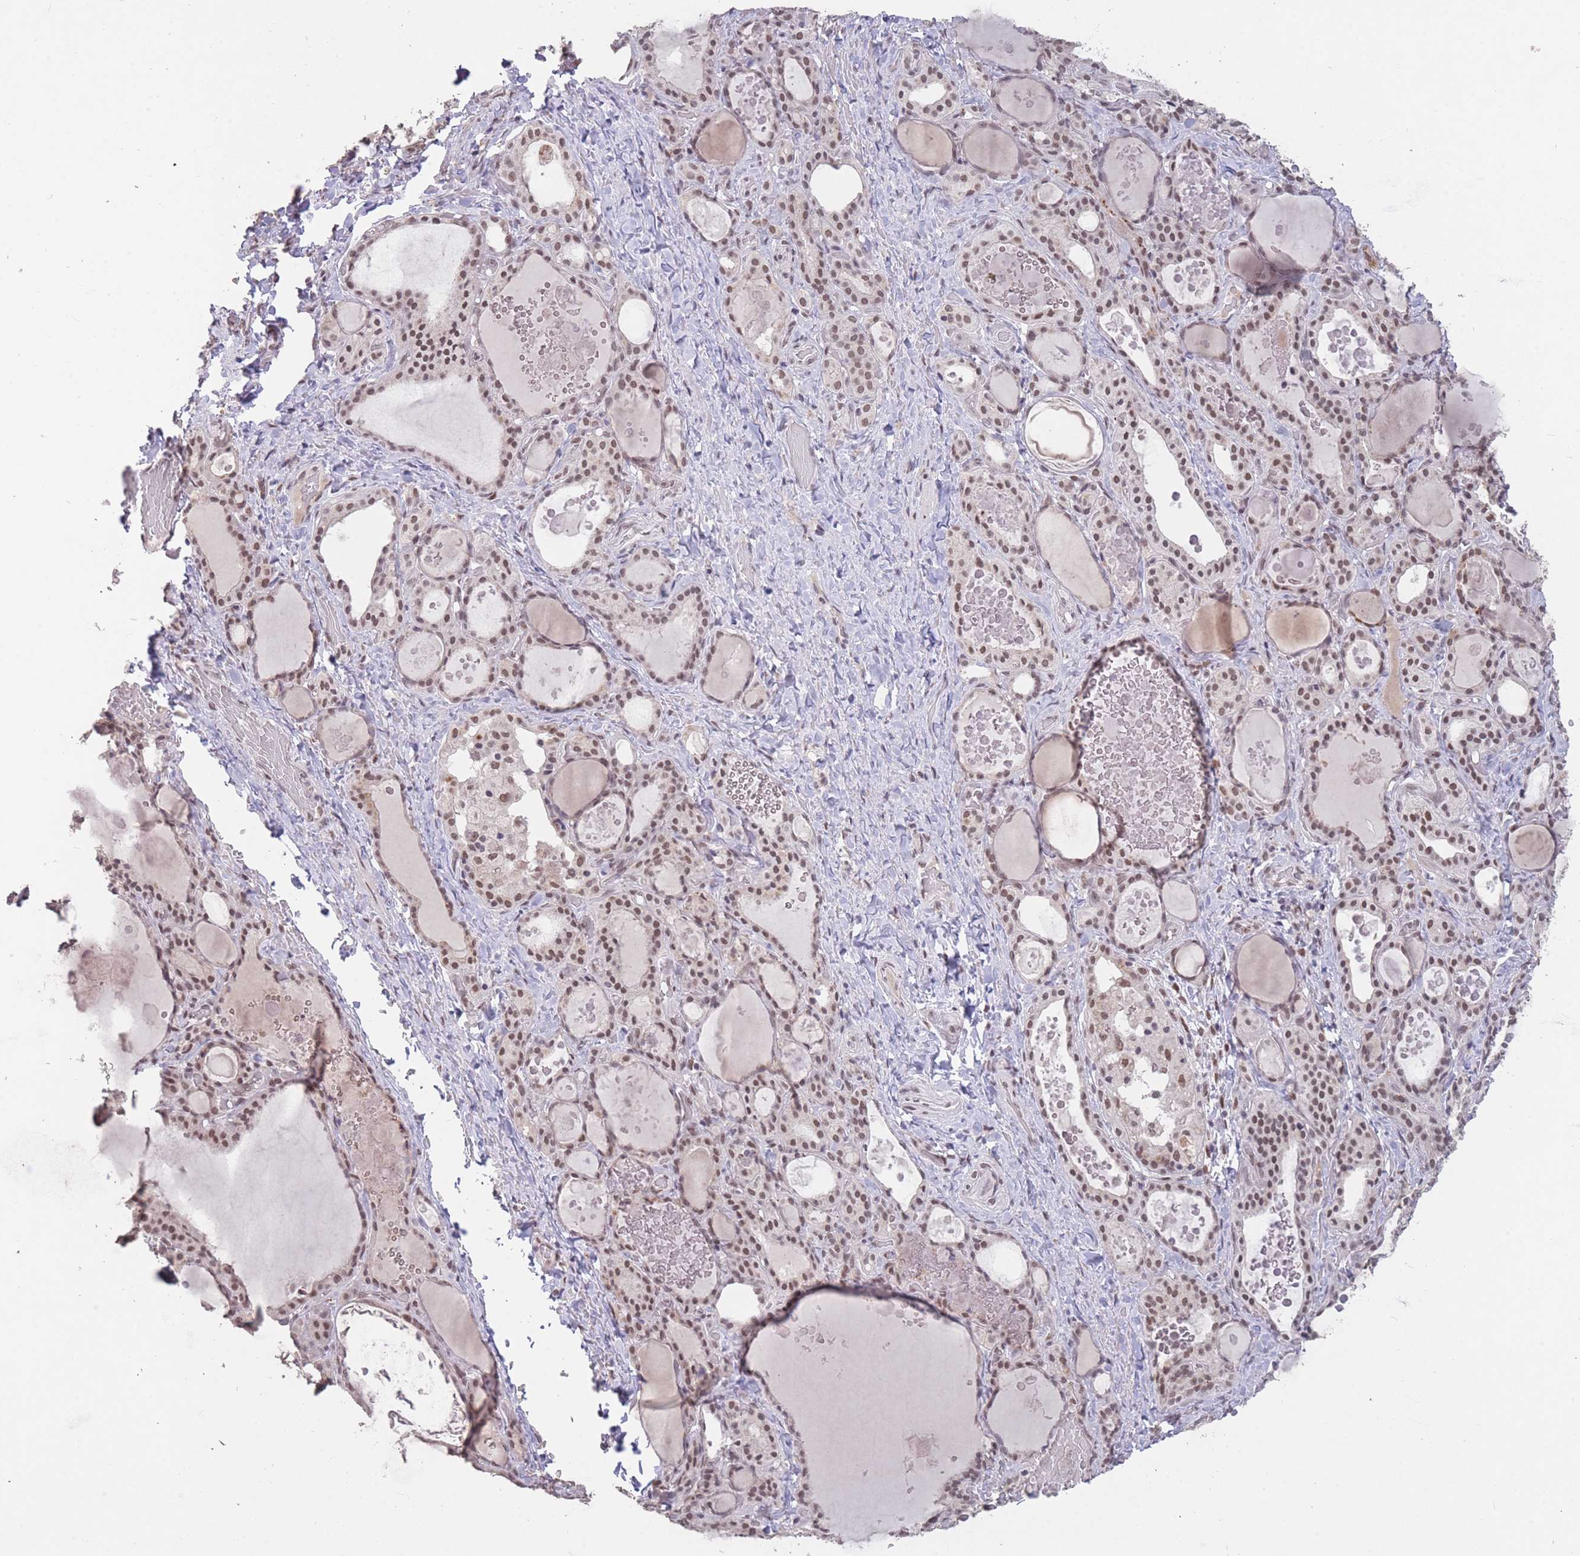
{"staining": {"intensity": "moderate", "quantity": ">75%", "location": "nuclear"}, "tissue": "thyroid gland", "cell_type": "Glandular cells", "image_type": "normal", "snomed": [{"axis": "morphology", "description": "Normal tissue, NOS"}, {"axis": "topography", "description": "Thyroid gland"}], "caption": "Immunohistochemical staining of benign thyroid gland displays >75% levels of moderate nuclear protein expression in about >75% of glandular cells.", "gene": "HNRNPUL1", "patient": {"sex": "female", "age": 46}}